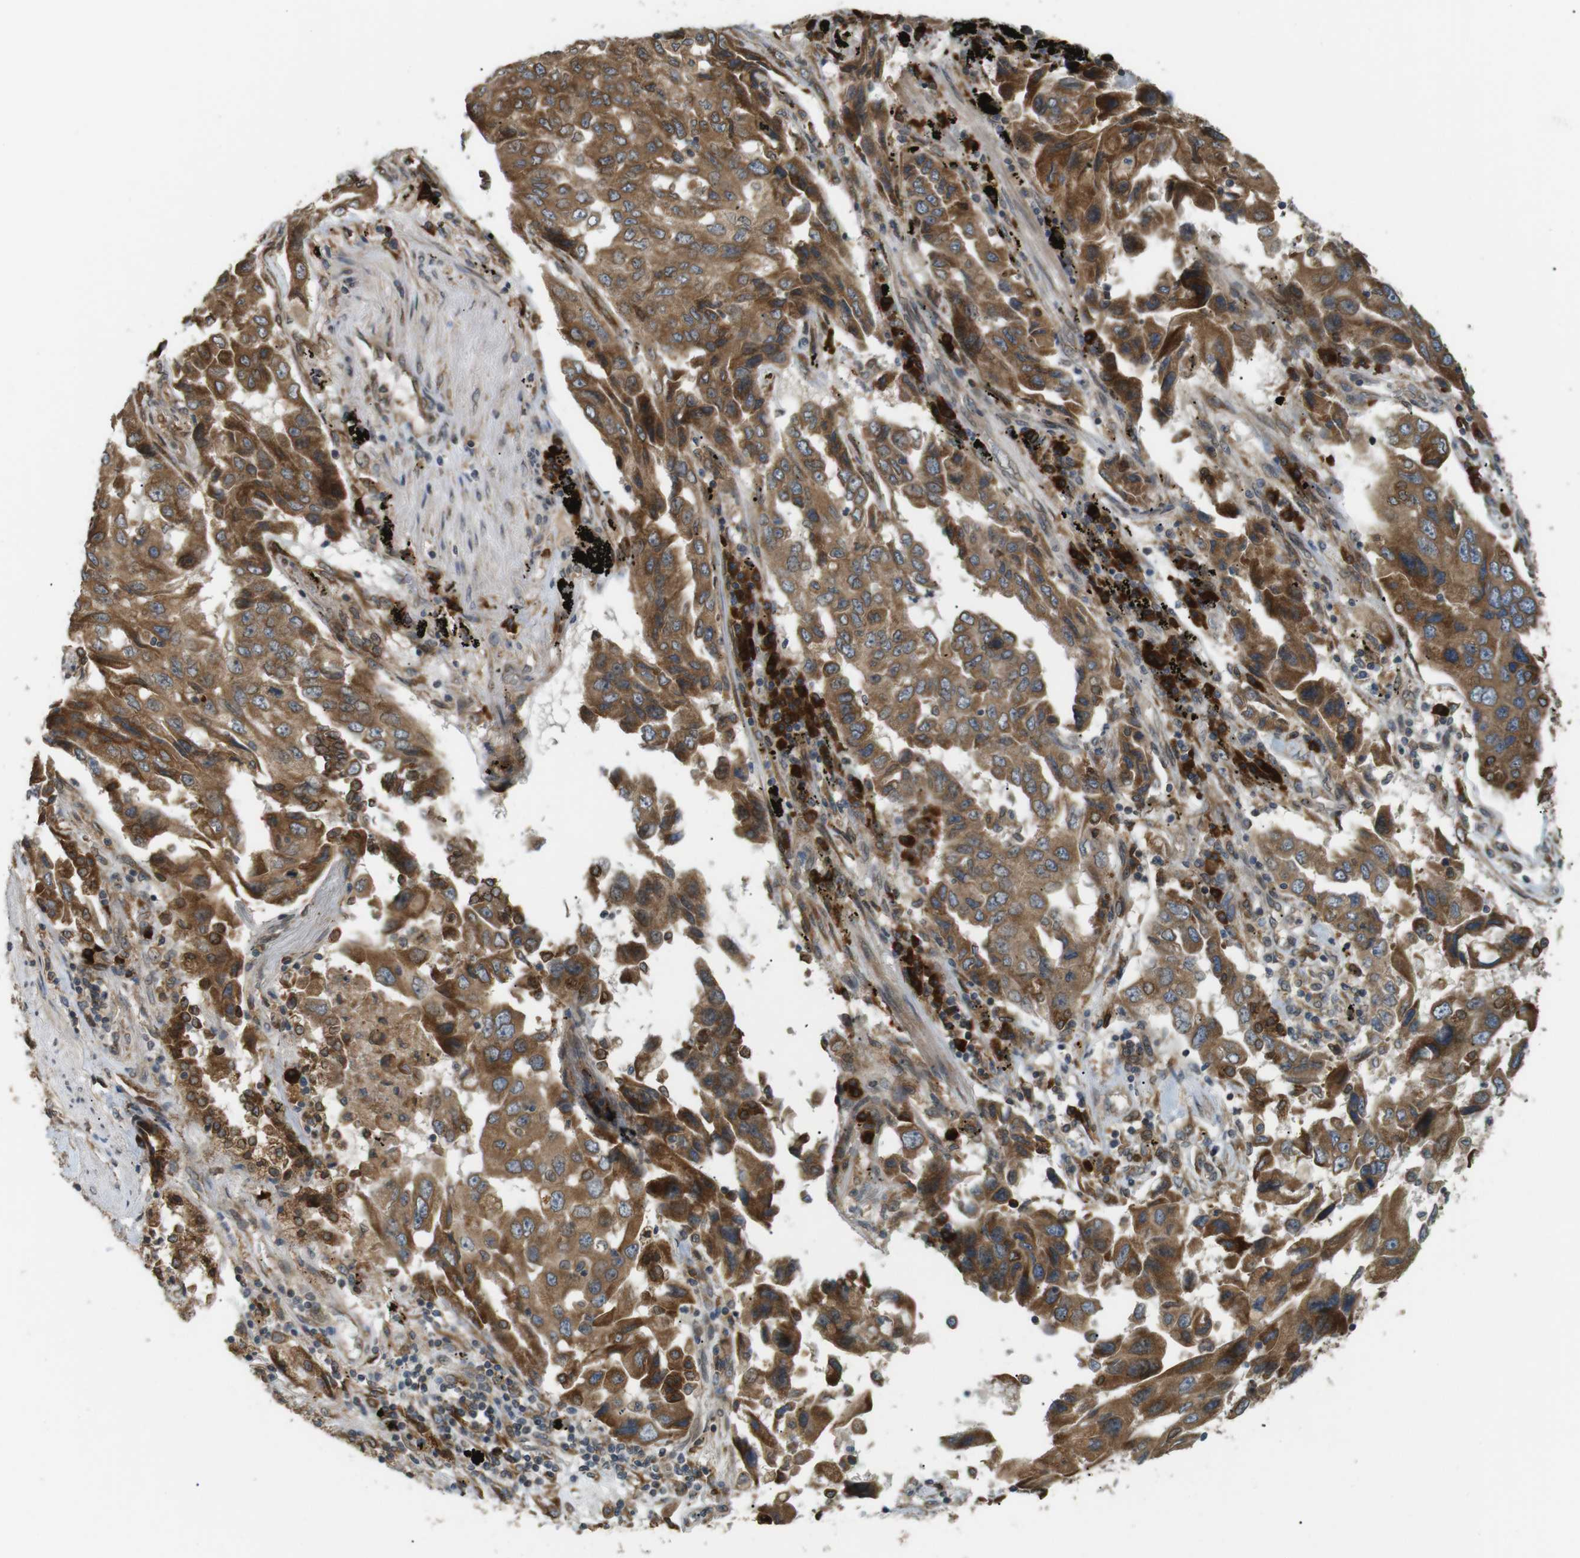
{"staining": {"intensity": "moderate", "quantity": ">75%", "location": "cytoplasmic/membranous"}, "tissue": "lung cancer", "cell_type": "Tumor cells", "image_type": "cancer", "snomed": [{"axis": "morphology", "description": "Adenocarcinoma, NOS"}, {"axis": "topography", "description": "Lung"}], "caption": "Protein staining of lung cancer (adenocarcinoma) tissue exhibits moderate cytoplasmic/membranous expression in about >75% of tumor cells.", "gene": "TMED4", "patient": {"sex": "female", "age": 65}}